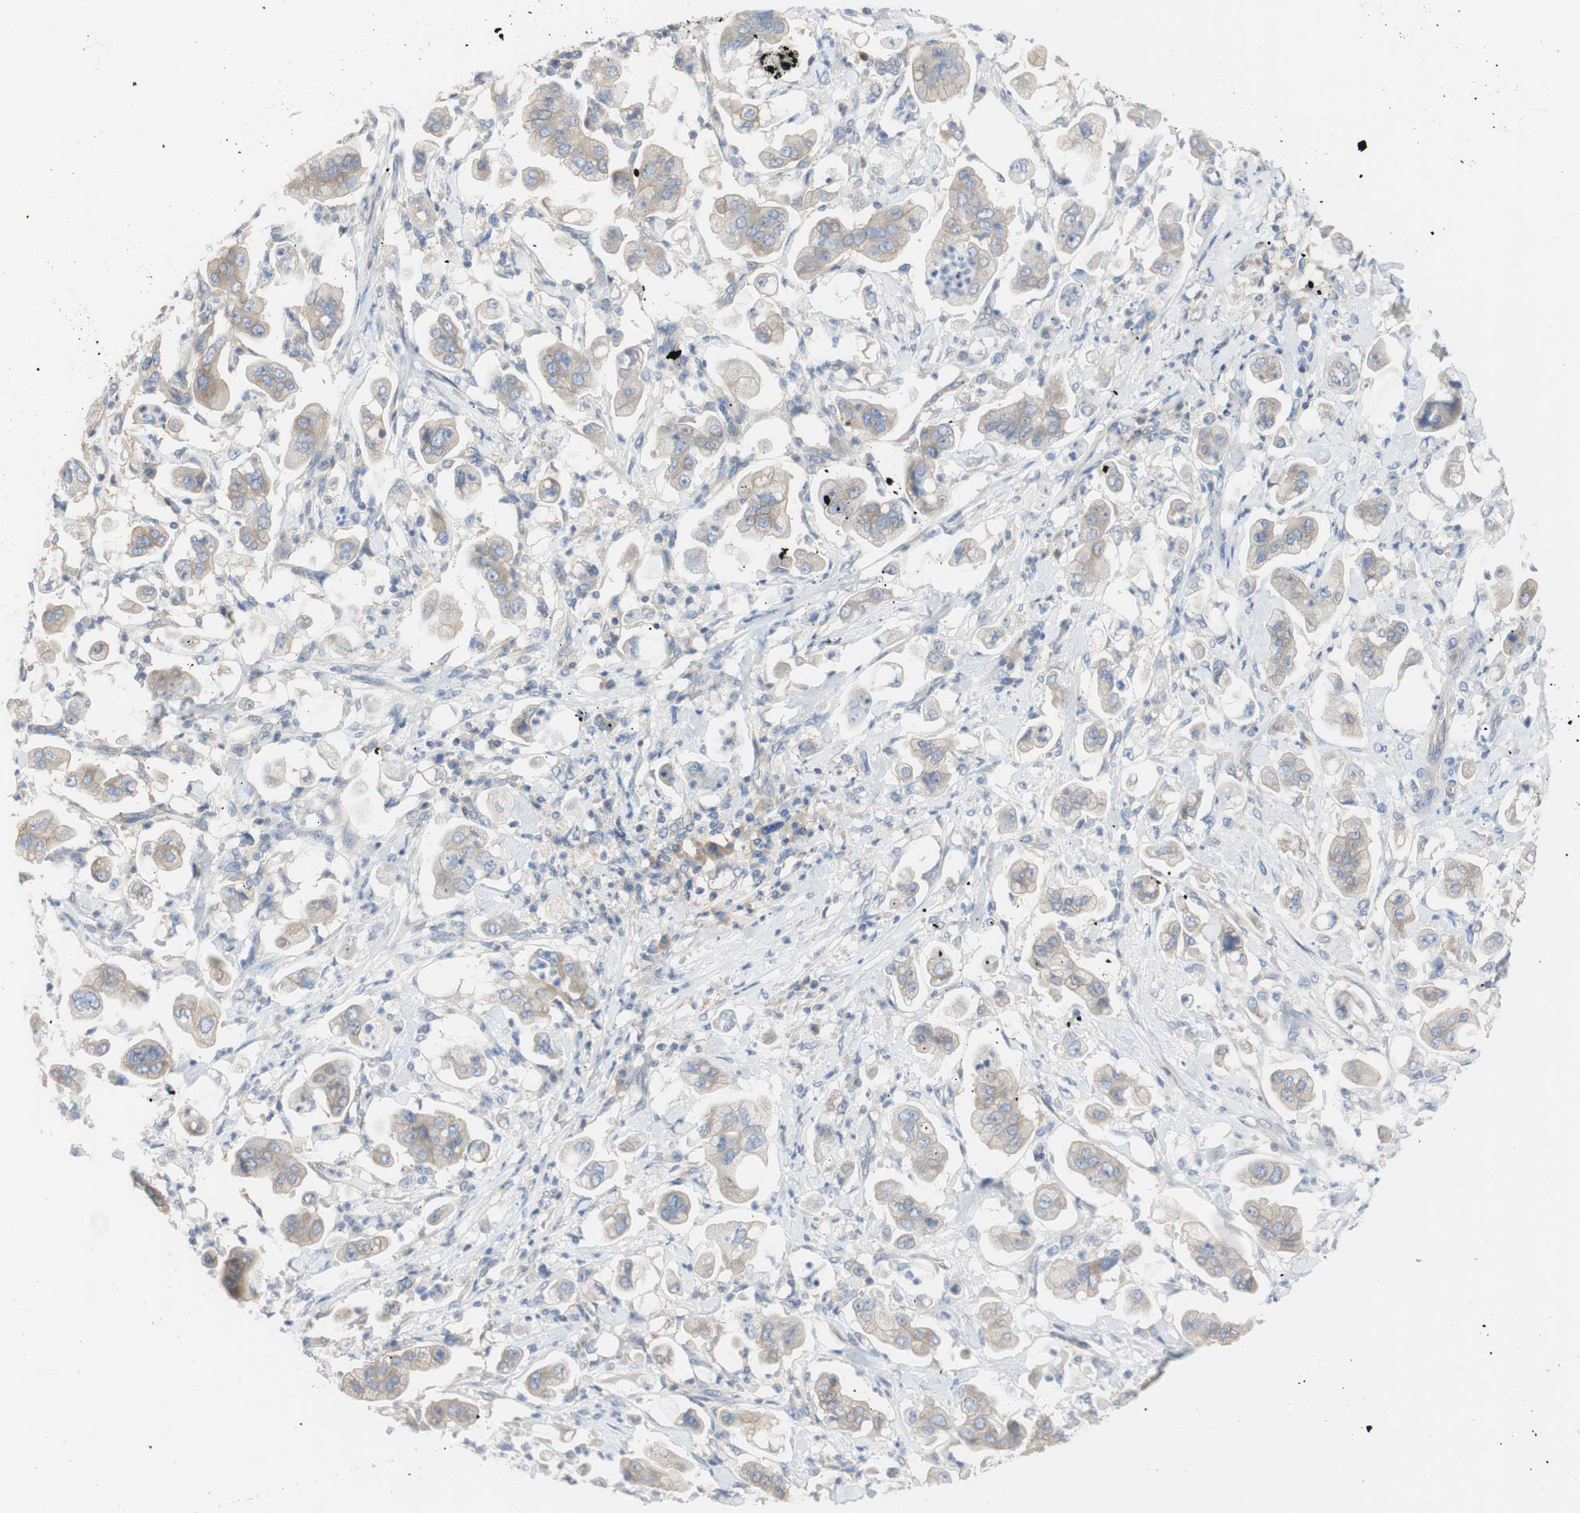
{"staining": {"intensity": "weak", "quantity": ">75%", "location": "cytoplasmic/membranous"}, "tissue": "stomach cancer", "cell_type": "Tumor cells", "image_type": "cancer", "snomed": [{"axis": "morphology", "description": "Adenocarcinoma, NOS"}, {"axis": "topography", "description": "Stomach"}], "caption": "IHC photomicrograph of neoplastic tissue: human adenocarcinoma (stomach) stained using immunohistochemistry (IHC) displays low levels of weak protein expression localized specifically in the cytoplasmic/membranous of tumor cells, appearing as a cytoplasmic/membranous brown color.", "gene": "ATP2B1", "patient": {"sex": "male", "age": 62}}